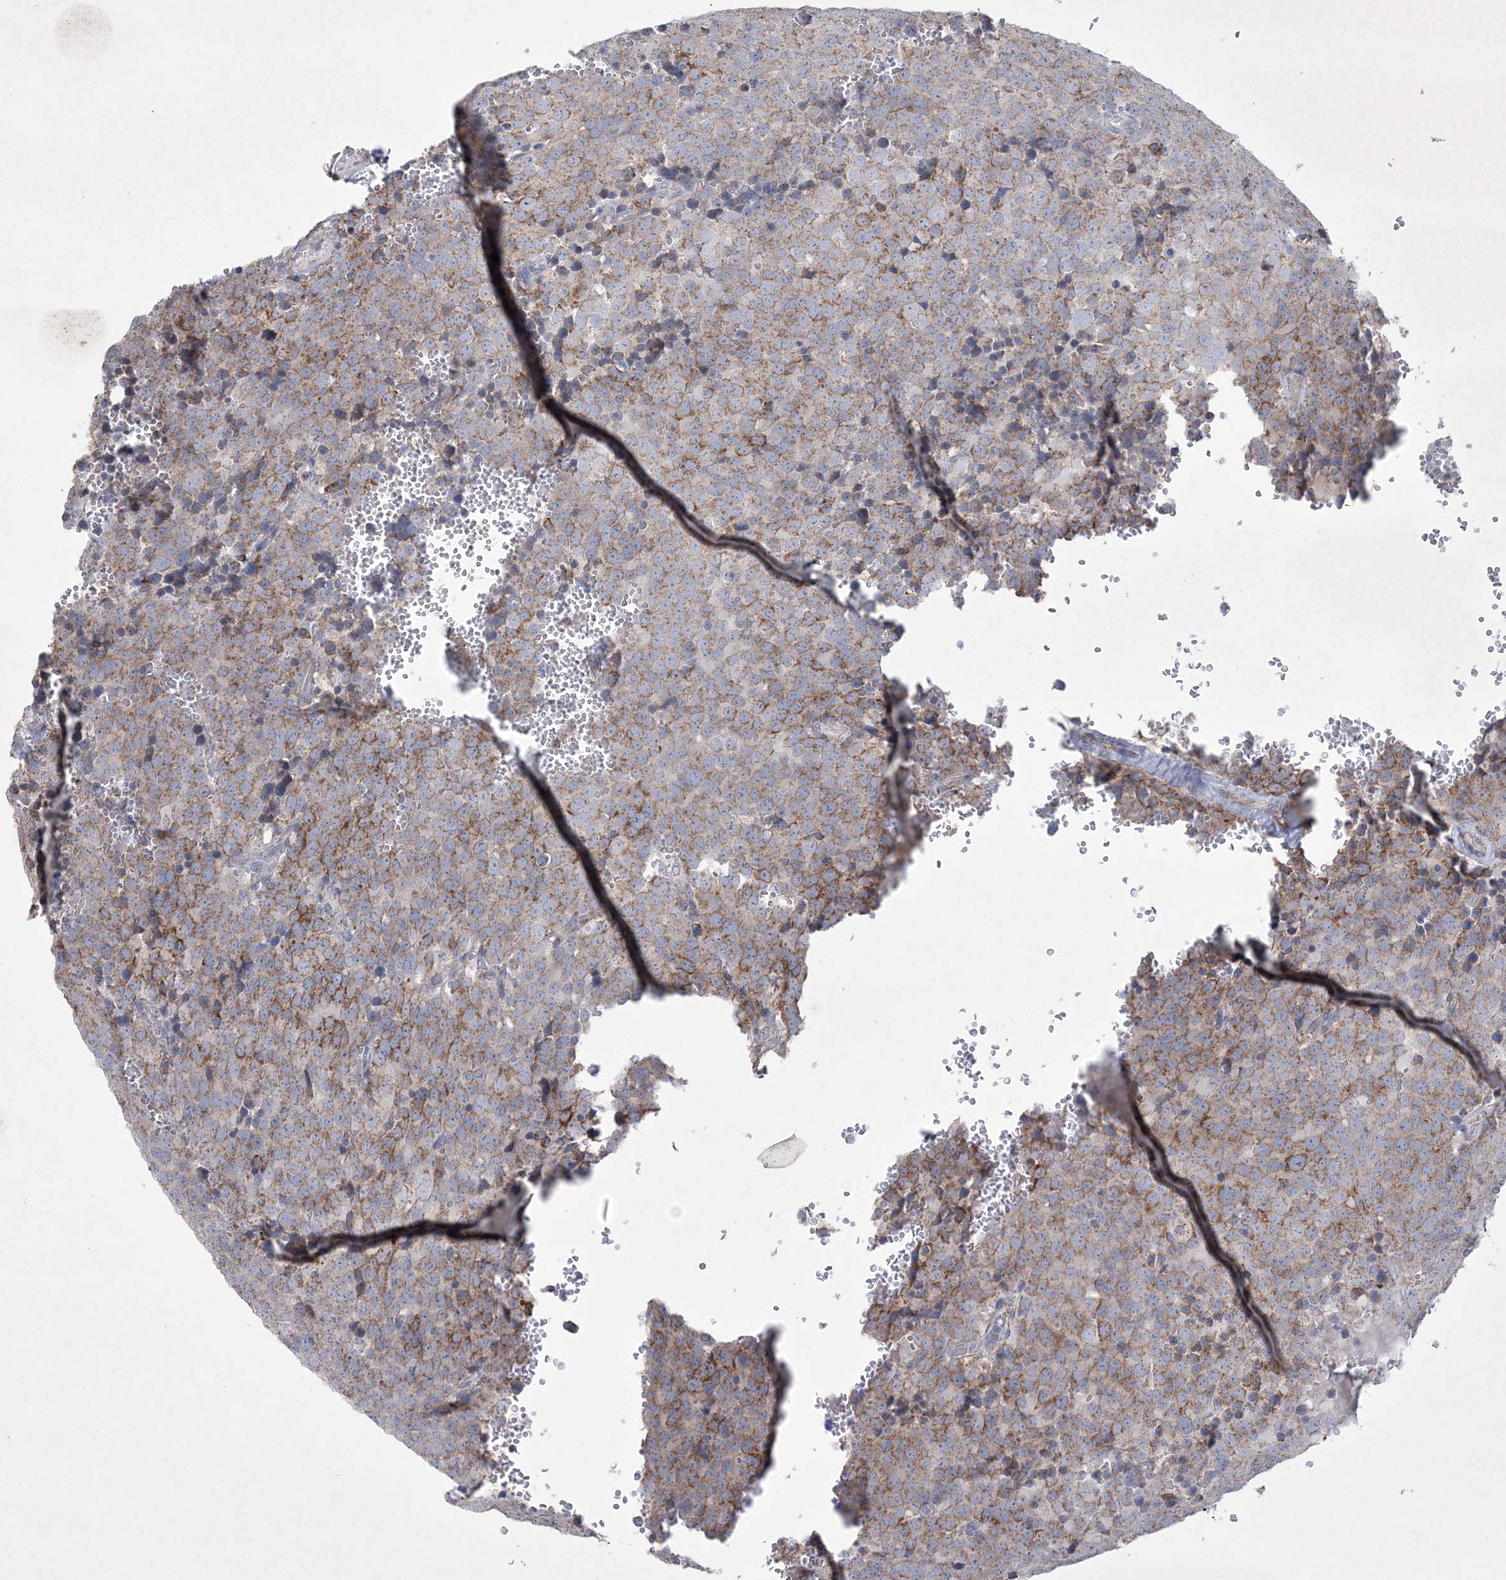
{"staining": {"intensity": "moderate", "quantity": ">75%", "location": "cytoplasmic/membranous"}, "tissue": "testis cancer", "cell_type": "Tumor cells", "image_type": "cancer", "snomed": [{"axis": "morphology", "description": "Seminoma, NOS"}, {"axis": "topography", "description": "Testis"}], "caption": "Testis cancer (seminoma) tissue reveals moderate cytoplasmic/membranous positivity in approximately >75% of tumor cells", "gene": "CES4A", "patient": {"sex": "male", "age": 71}}